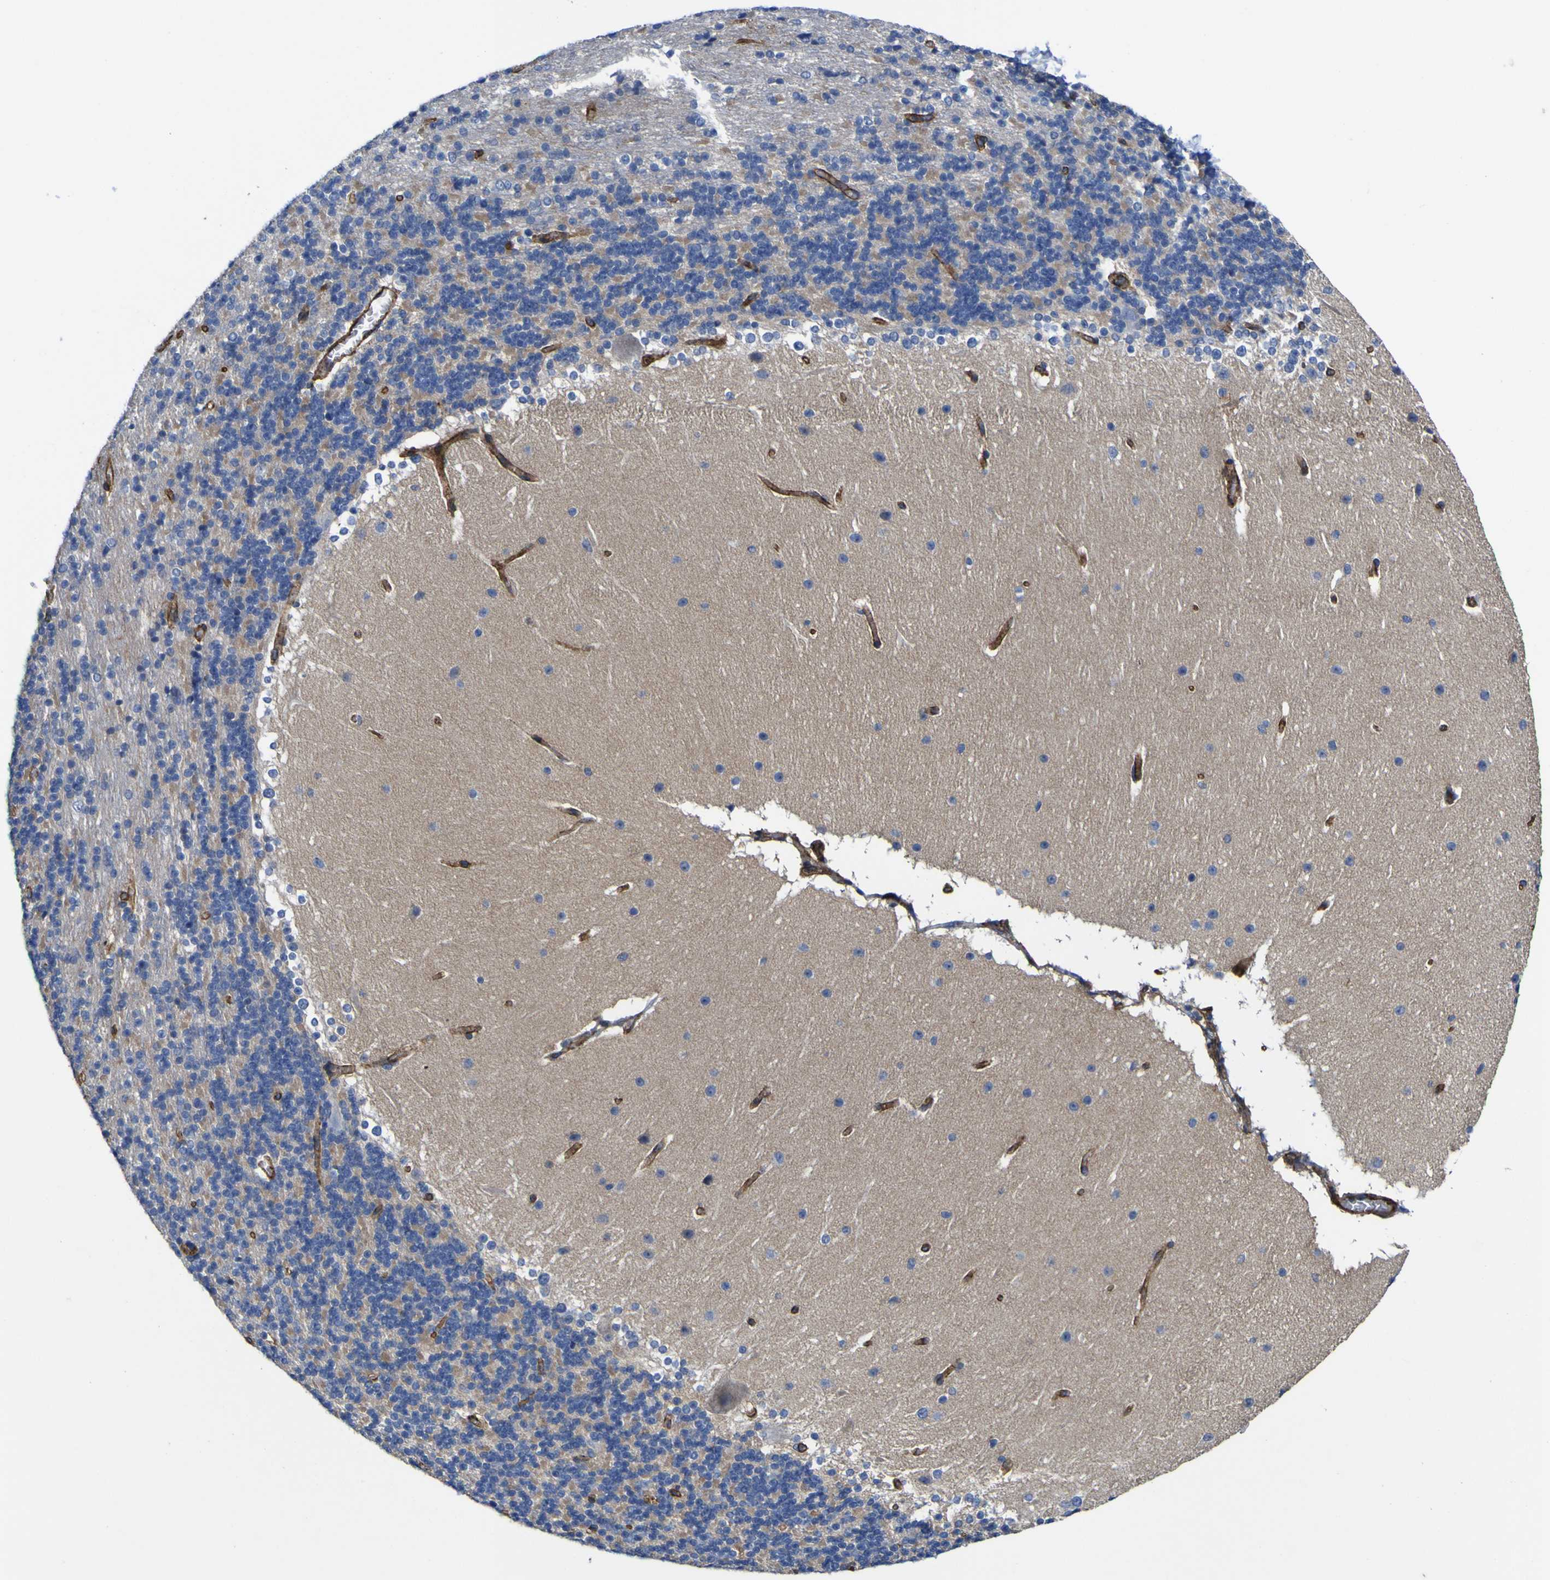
{"staining": {"intensity": "moderate", "quantity": "<25%", "location": "cytoplasmic/membranous"}, "tissue": "cerebellum", "cell_type": "Cells in granular layer", "image_type": "normal", "snomed": [{"axis": "morphology", "description": "Normal tissue, NOS"}, {"axis": "topography", "description": "Cerebellum"}], "caption": "Moderate cytoplasmic/membranous staining is identified in about <25% of cells in granular layer in normal cerebellum. (DAB = brown stain, brightfield microscopy at high magnification).", "gene": "CD151", "patient": {"sex": "female", "age": 19}}